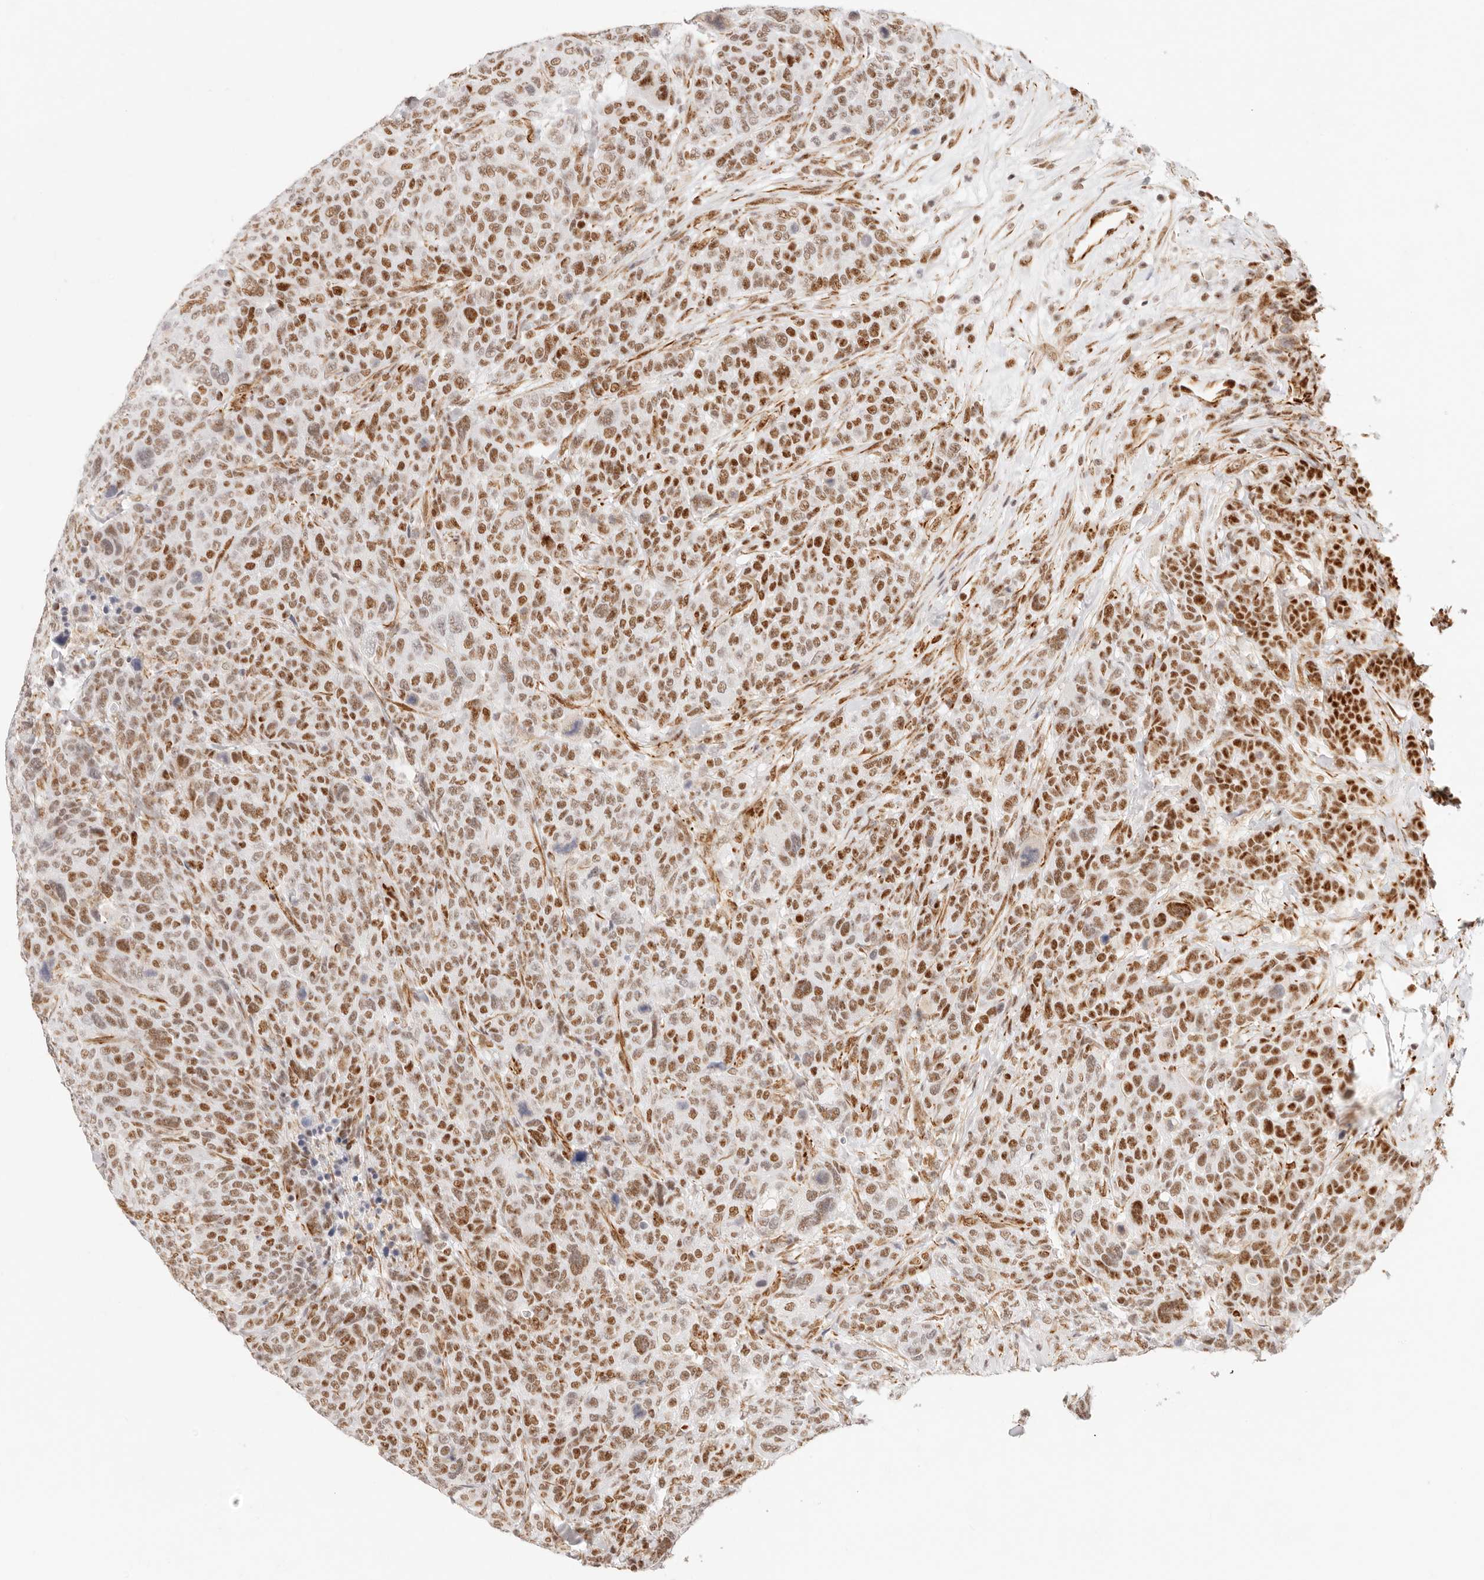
{"staining": {"intensity": "strong", "quantity": ">75%", "location": "nuclear"}, "tissue": "breast cancer", "cell_type": "Tumor cells", "image_type": "cancer", "snomed": [{"axis": "morphology", "description": "Duct carcinoma"}, {"axis": "topography", "description": "Breast"}], "caption": "Immunohistochemical staining of human breast infiltrating ductal carcinoma reveals high levels of strong nuclear protein expression in about >75% of tumor cells.", "gene": "ZC3H11A", "patient": {"sex": "female", "age": 37}}